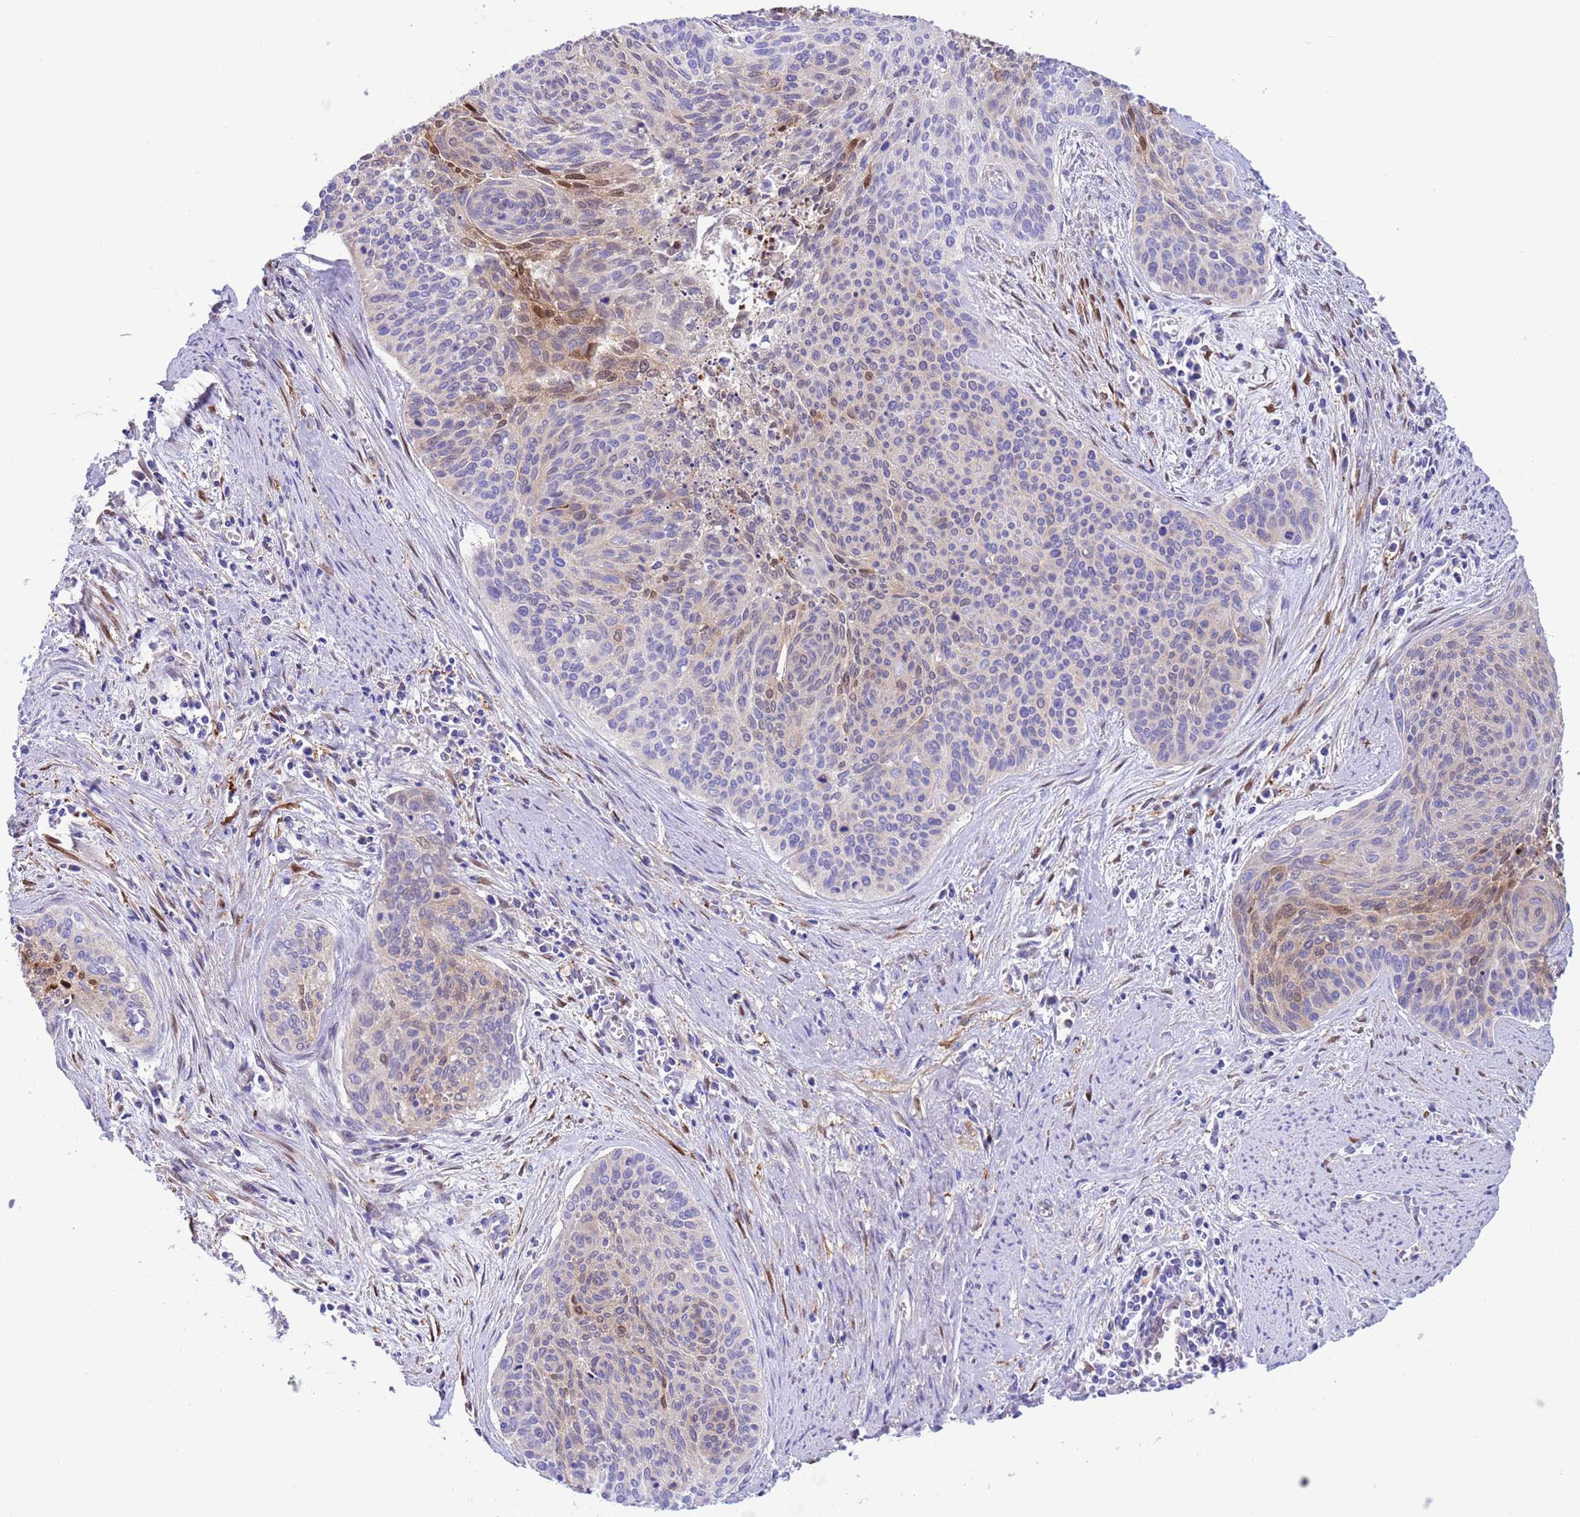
{"staining": {"intensity": "moderate", "quantity": "<25%", "location": "cytoplasmic/membranous,nuclear"}, "tissue": "cervical cancer", "cell_type": "Tumor cells", "image_type": "cancer", "snomed": [{"axis": "morphology", "description": "Squamous cell carcinoma, NOS"}, {"axis": "topography", "description": "Cervix"}], "caption": "Immunohistochemistry (IHC) of squamous cell carcinoma (cervical) reveals low levels of moderate cytoplasmic/membranous and nuclear staining in about <25% of tumor cells.", "gene": "C6orf47", "patient": {"sex": "female", "age": 55}}